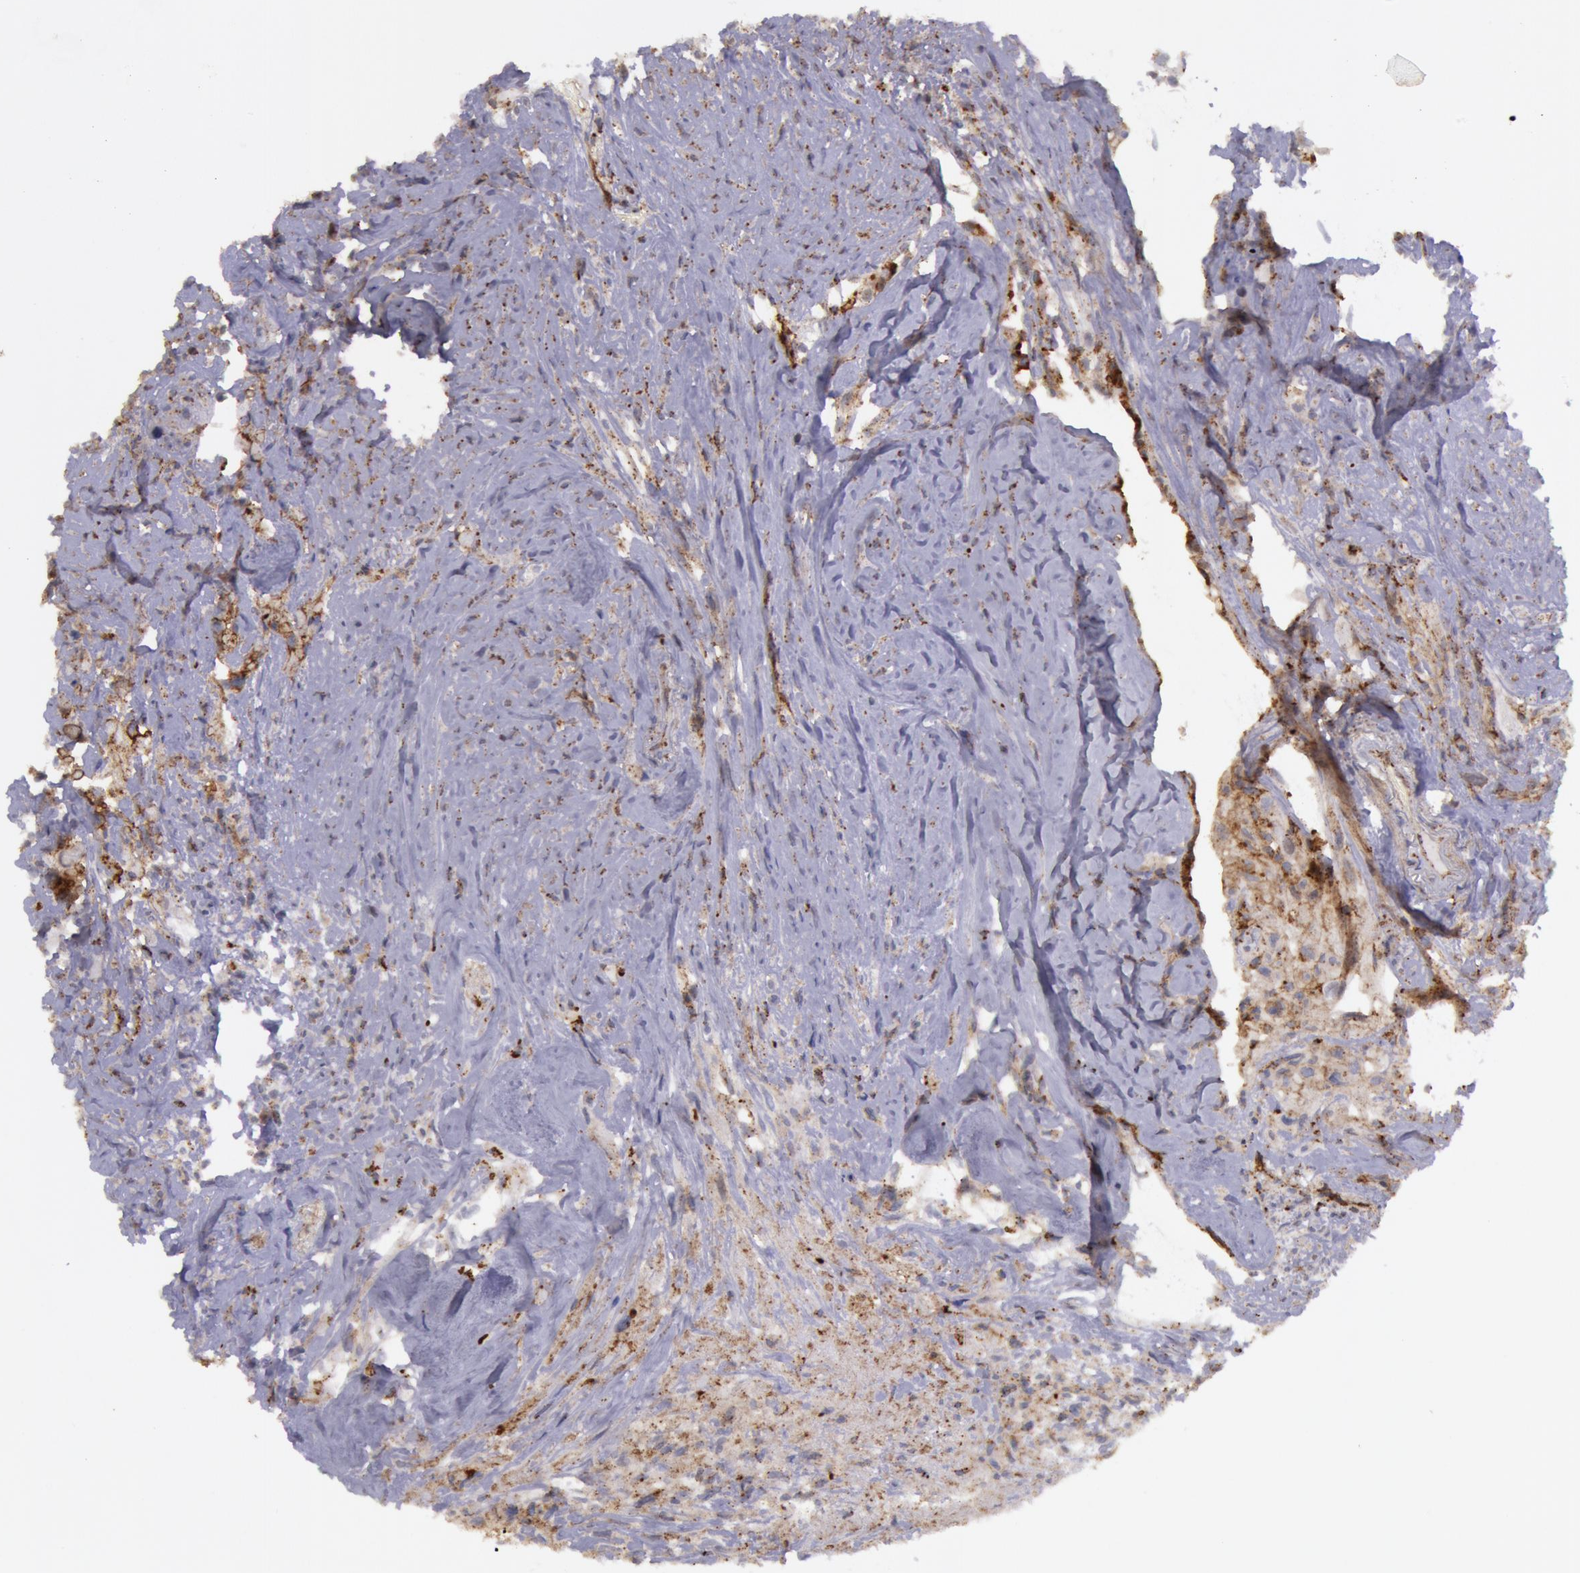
{"staining": {"intensity": "moderate", "quantity": ">75%", "location": "cytoplasmic/membranous"}, "tissue": "glioma", "cell_type": "Tumor cells", "image_type": "cancer", "snomed": [{"axis": "morphology", "description": "Glioma, malignant, High grade"}, {"axis": "topography", "description": "Brain"}], "caption": "An immunohistochemistry (IHC) histopathology image of tumor tissue is shown. Protein staining in brown highlights moderate cytoplasmic/membranous positivity in glioma within tumor cells.", "gene": "FLOT2", "patient": {"sex": "male", "age": 48}}